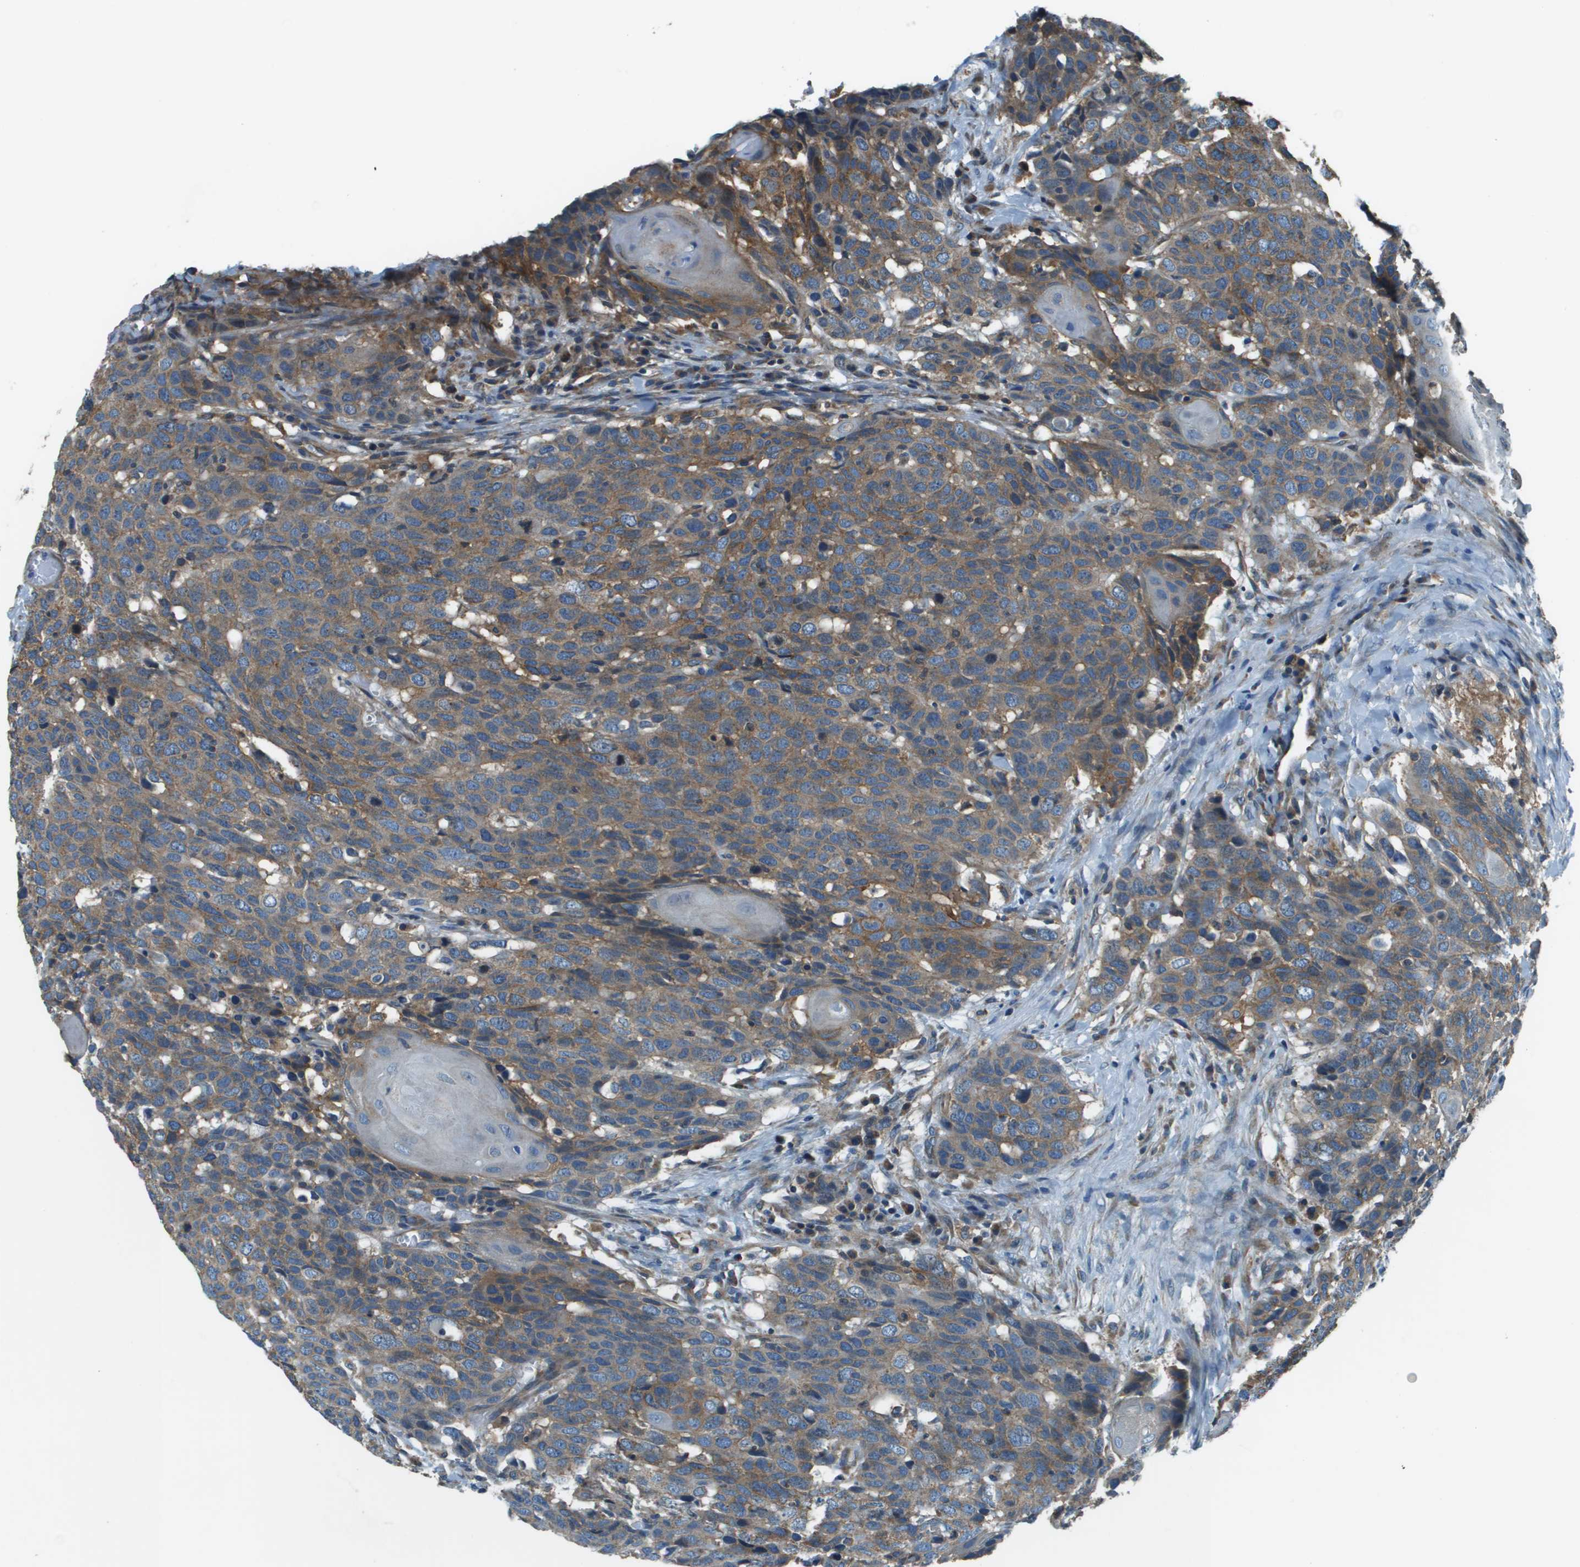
{"staining": {"intensity": "moderate", "quantity": ">75%", "location": "cytoplasmic/membranous"}, "tissue": "head and neck cancer", "cell_type": "Tumor cells", "image_type": "cancer", "snomed": [{"axis": "morphology", "description": "Squamous cell carcinoma, NOS"}, {"axis": "topography", "description": "Head-Neck"}], "caption": "About >75% of tumor cells in head and neck squamous cell carcinoma show moderate cytoplasmic/membranous protein expression as visualized by brown immunohistochemical staining.", "gene": "TMEM51", "patient": {"sex": "male", "age": 66}}